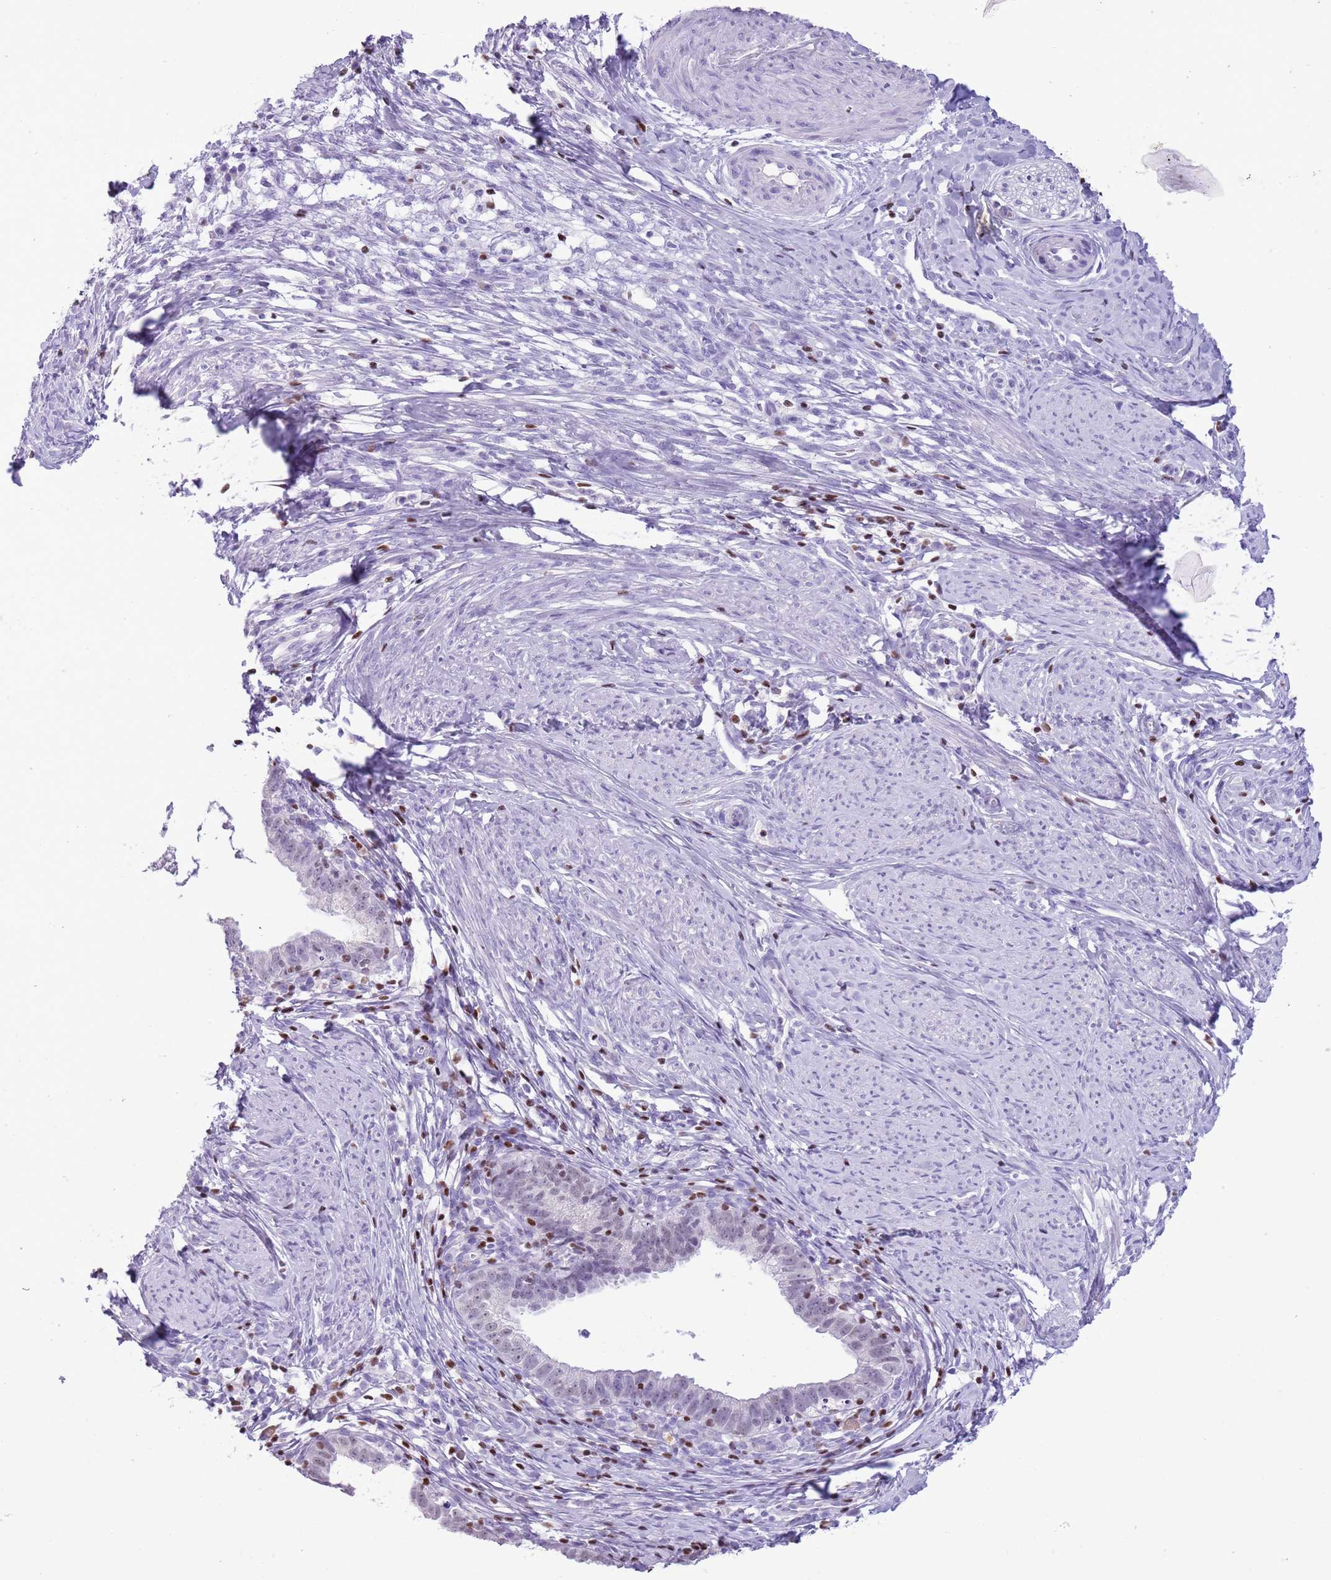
{"staining": {"intensity": "negative", "quantity": "none", "location": "none"}, "tissue": "cervical cancer", "cell_type": "Tumor cells", "image_type": "cancer", "snomed": [{"axis": "morphology", "description": "Adenocarcinoma, NOS"}, {"axis": "topography", "description": "Cervix"}], "caption": "This is an immunohistochemistry (IHC) micrograph of human adenocarcinoma (cervical). There is no positivity in tumor cells.", "gene": "BCL11B", "patient": {"sex": "female", "age": 36}}